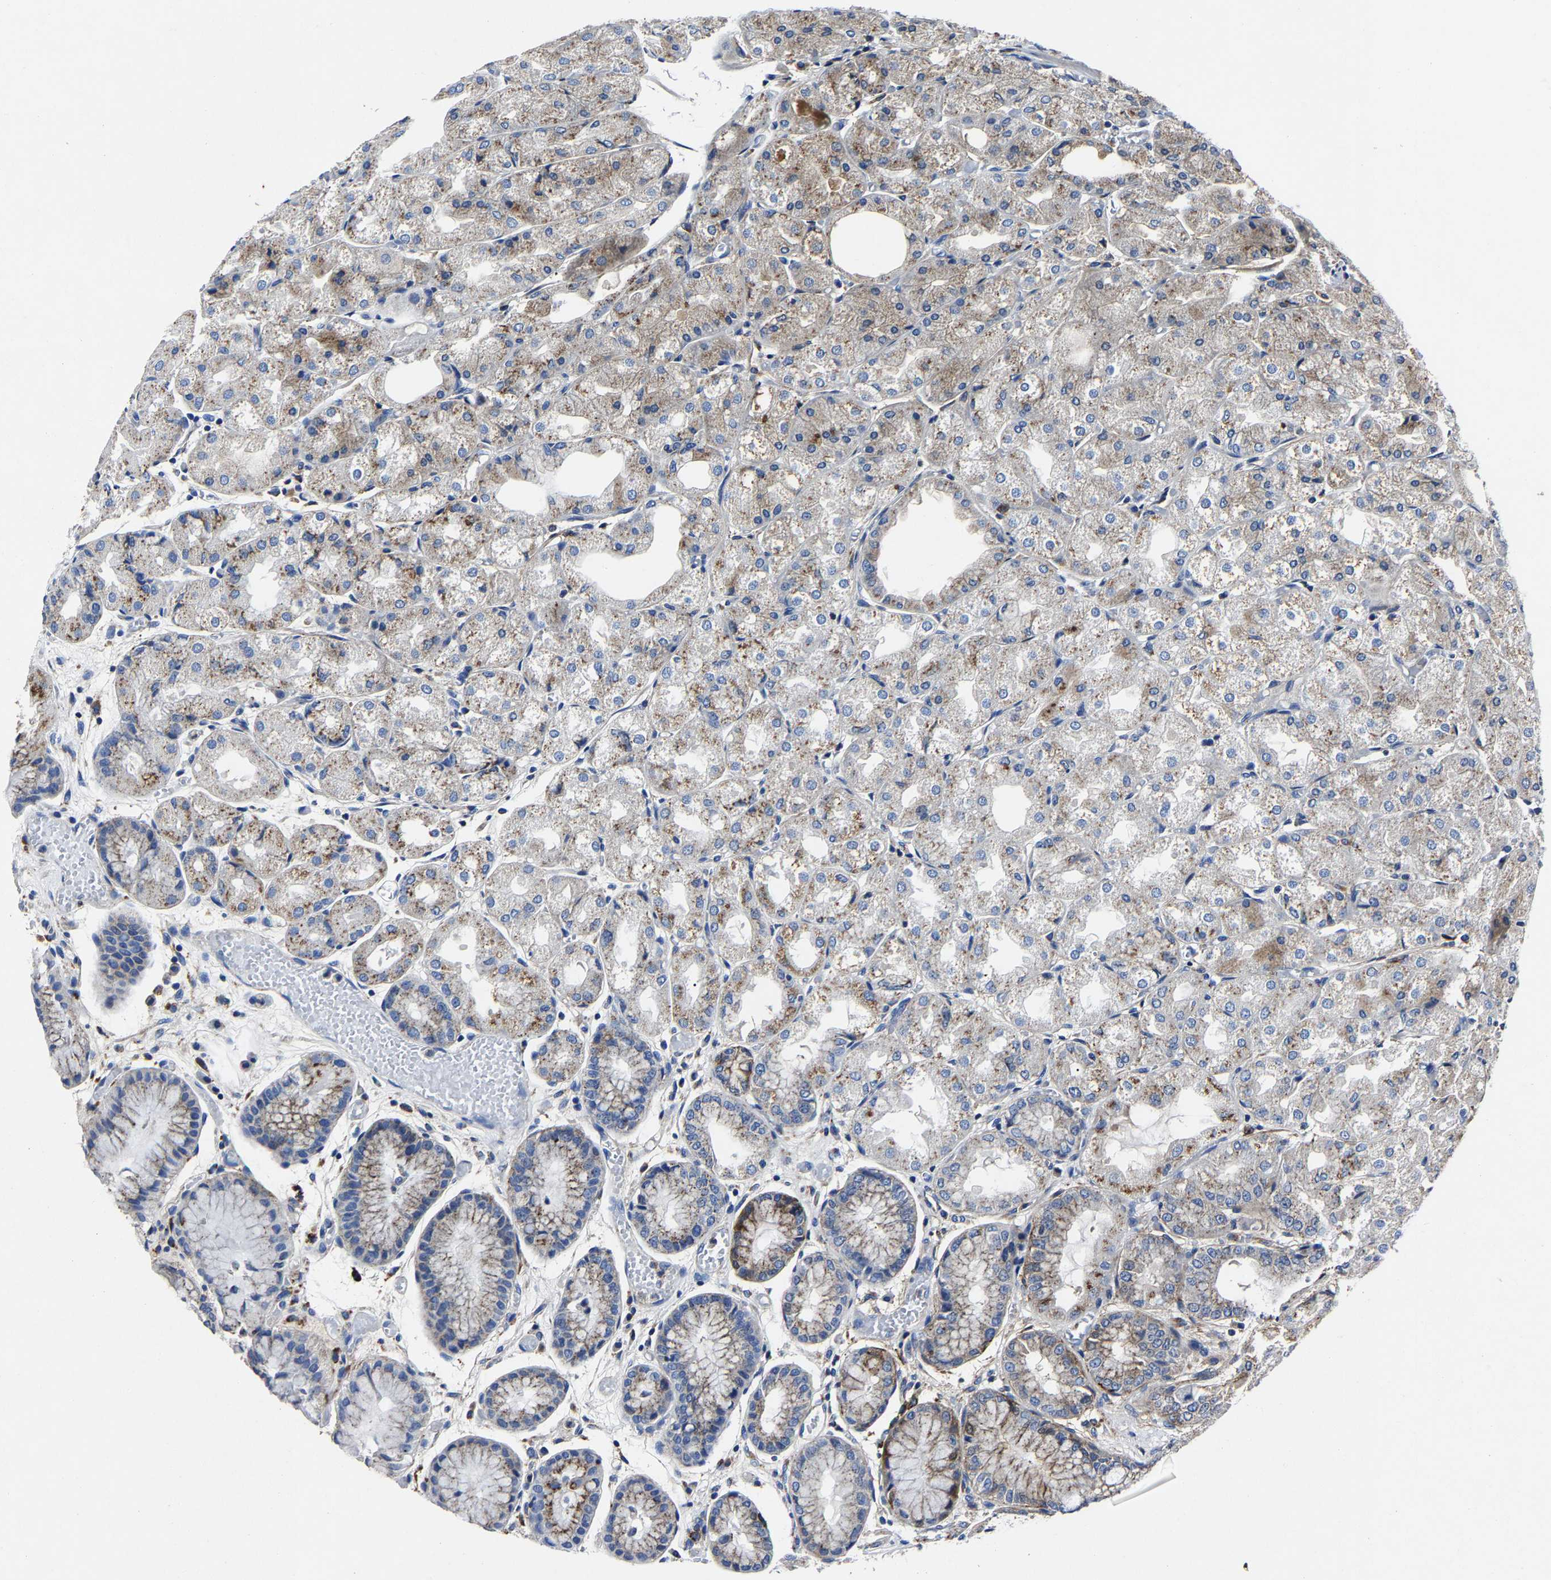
{"staining": {"intensity": "moderate", "quantity": ">75%", "location": "cytoplasmic/membranous"}, "tissue": "stomach", "cell_type": "Glandular cells", "image_type": "normal", "snomed": [{"axis": "morphology", "description": "Normal tissue, NOS"}, {"axis": "topography", "description": "Stomach, upper"}], "caption": "Glandular cells reveal medium levels of moderate cytoplasmic/membranous positivity in approximately >75% of cells in unremarkable human stomach.", "gene": "LAMTOR4", "patient": {"sex": "male", "age": 72}}